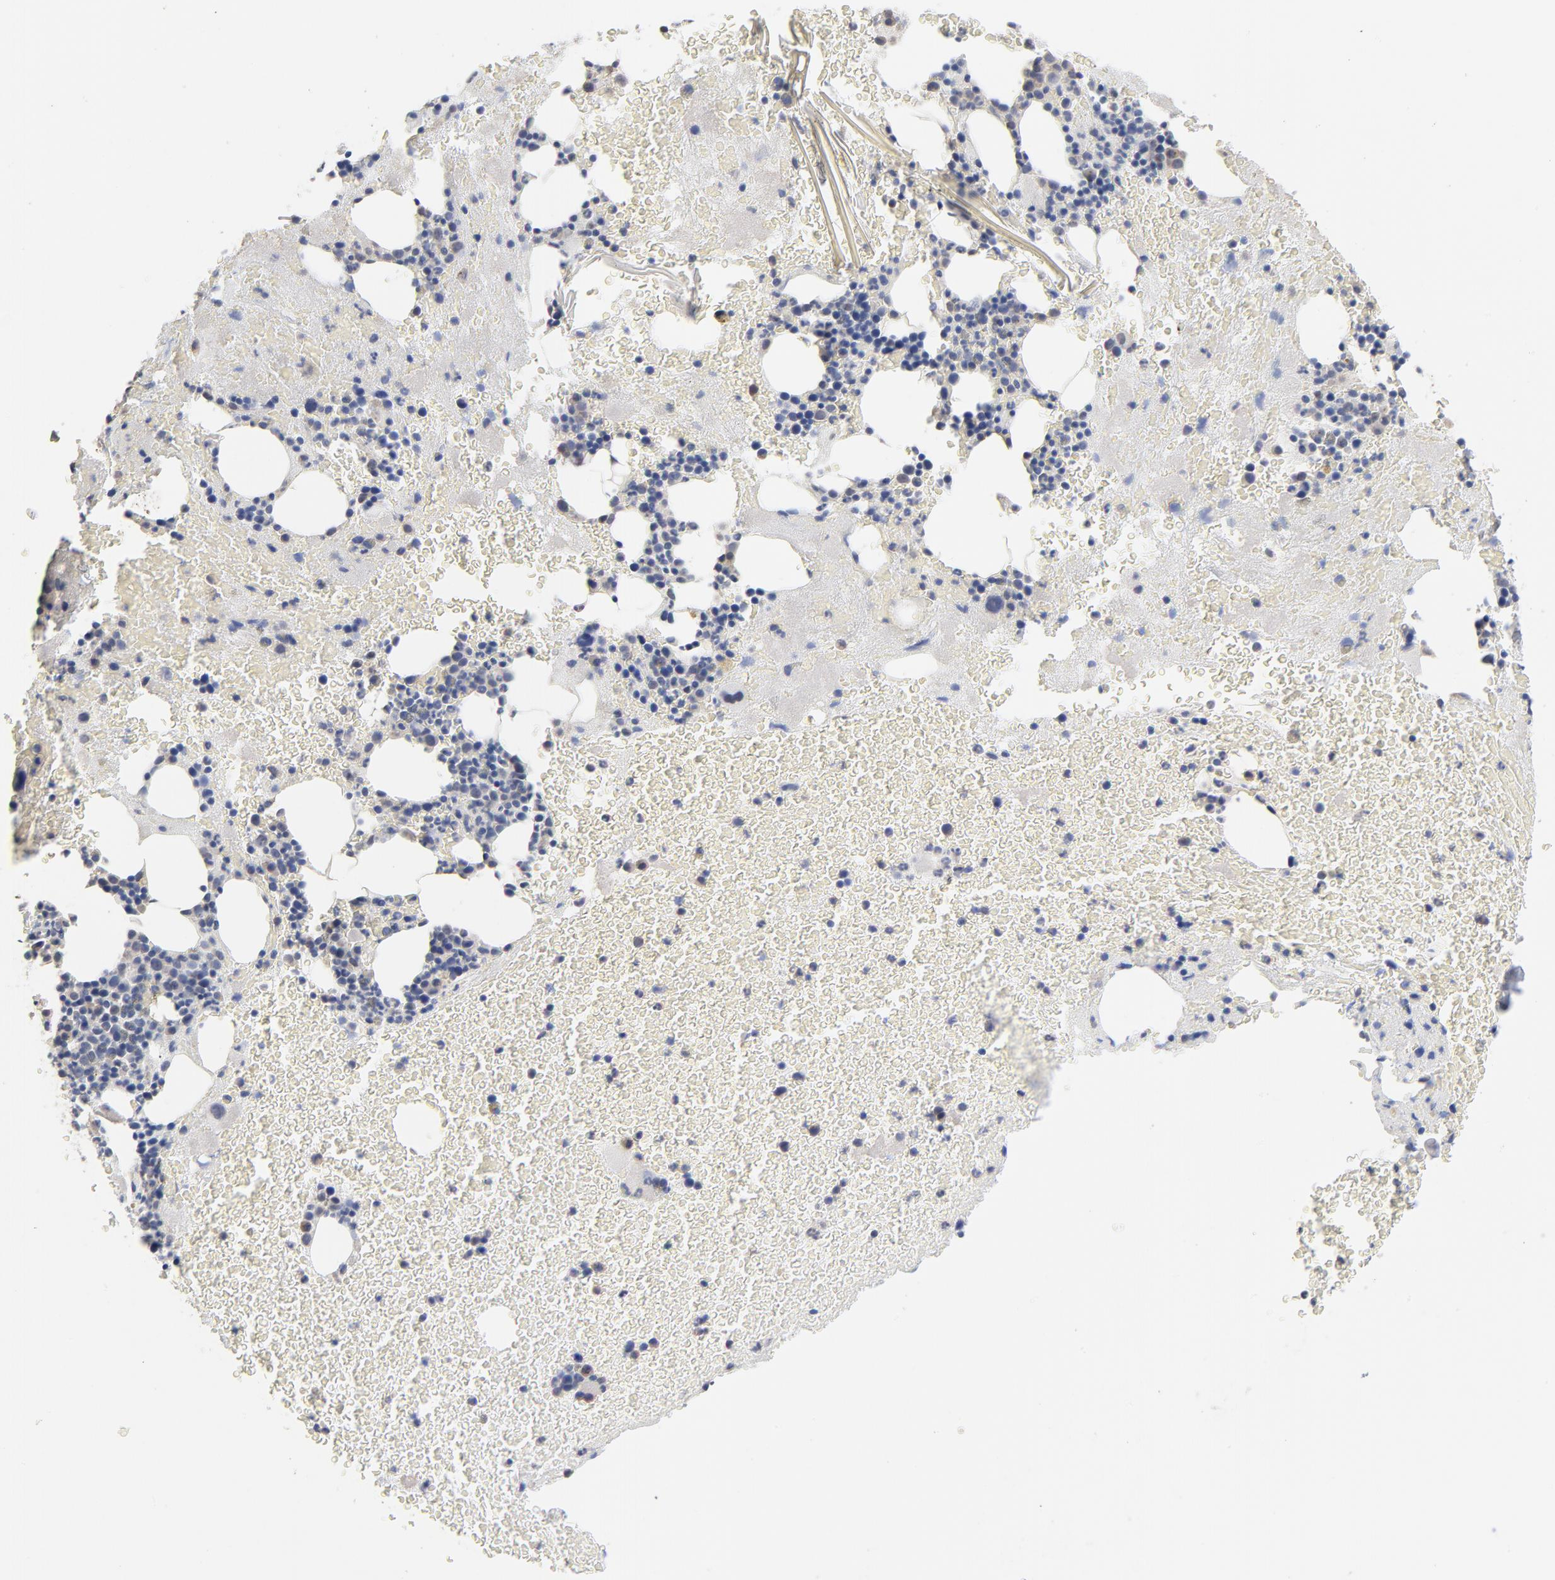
{"staining": {"intensity": "weak", "quantity": "<25%", "location": "cytoplasmic/membranous"}, "tissue": "bone marrow", "cell_type": "Hematopoietic cells", "image_type": "normal", "snomed": [{"axis": "morphology", "description": "Normal tissue, NOS"}, {"axis": "topography", "description": "Bone marrow"}], "caption": "An immunohistochemistry micrograph of unremarkable bone marrow is shown. There is no staining in hematopoietic cells of bone marrow. The staining is performed using DAB brown chromogen with nuclei counter-stained in using hematoxylin.", "gene": "DNAL4", "patient": {"sex": "male", "age": 76}}